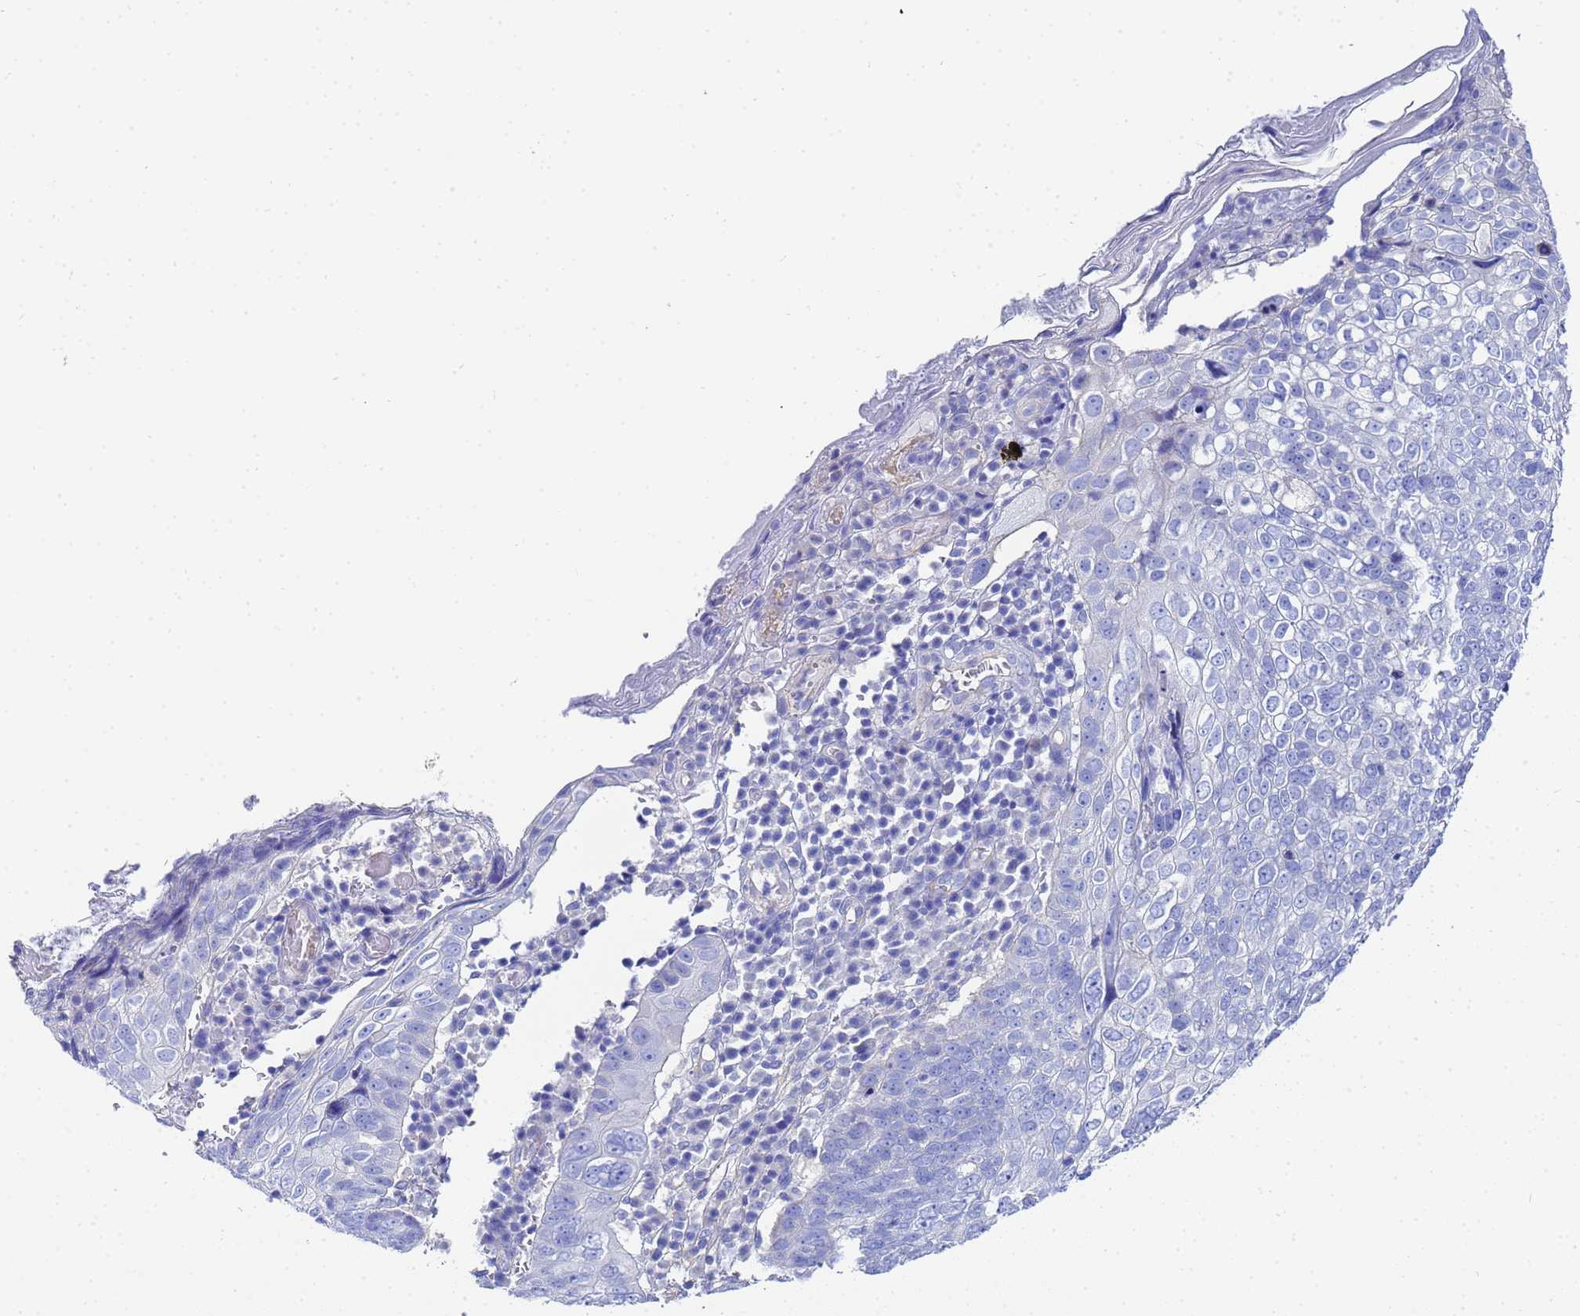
{"staining": {"intensity": "negative", "quantity": "none", "location": "none"}, "tissue": "skin cancer", "cell_type": "Tumor cells", "image_type": "cancer", "snomed": [{"axis": "morphology", "description": "Squamous cell carcinoma, NOS"}, {"axis": "topography", "description": "Skin"}], "caption": "Tumor cells are negative for protein expression in human skin cancer.", "gene": "RAB39B", "patient": {"sex": "male", "age": 71}}